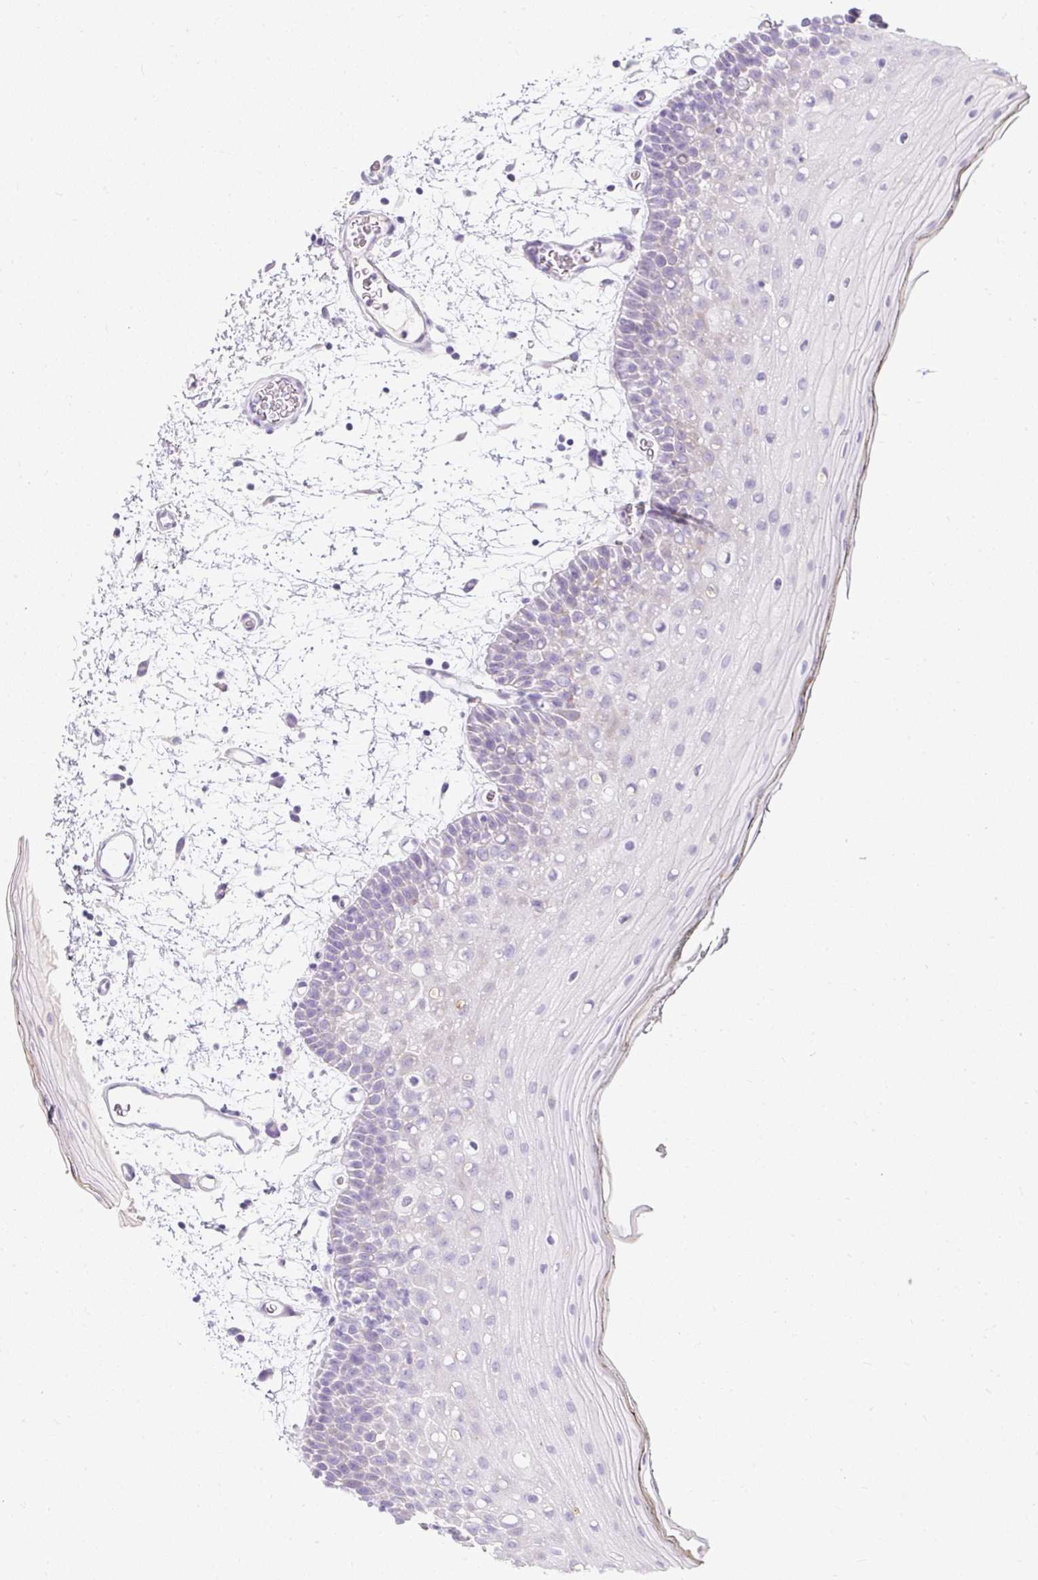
{"staining": {"intensity": "negative", "quantity": "none", "location": "none"}, "tissue": "oral mucosa", "cell_type": "Squamous epithelial cells", "image_type": "normal", "snomed": [{"axis": "morphology", "description": "Normal tissue, NOS"}, {"axis": "topography", "description": "Oral tissue"}, {"axis": "topography", "description": "Tounge, NOS"}], "caption": "The image exhibits no significant staining in squamous epithelial cells of oral mucosa.", "gene": "DTX4", "patient": {"sex": "female", "age": 81}}